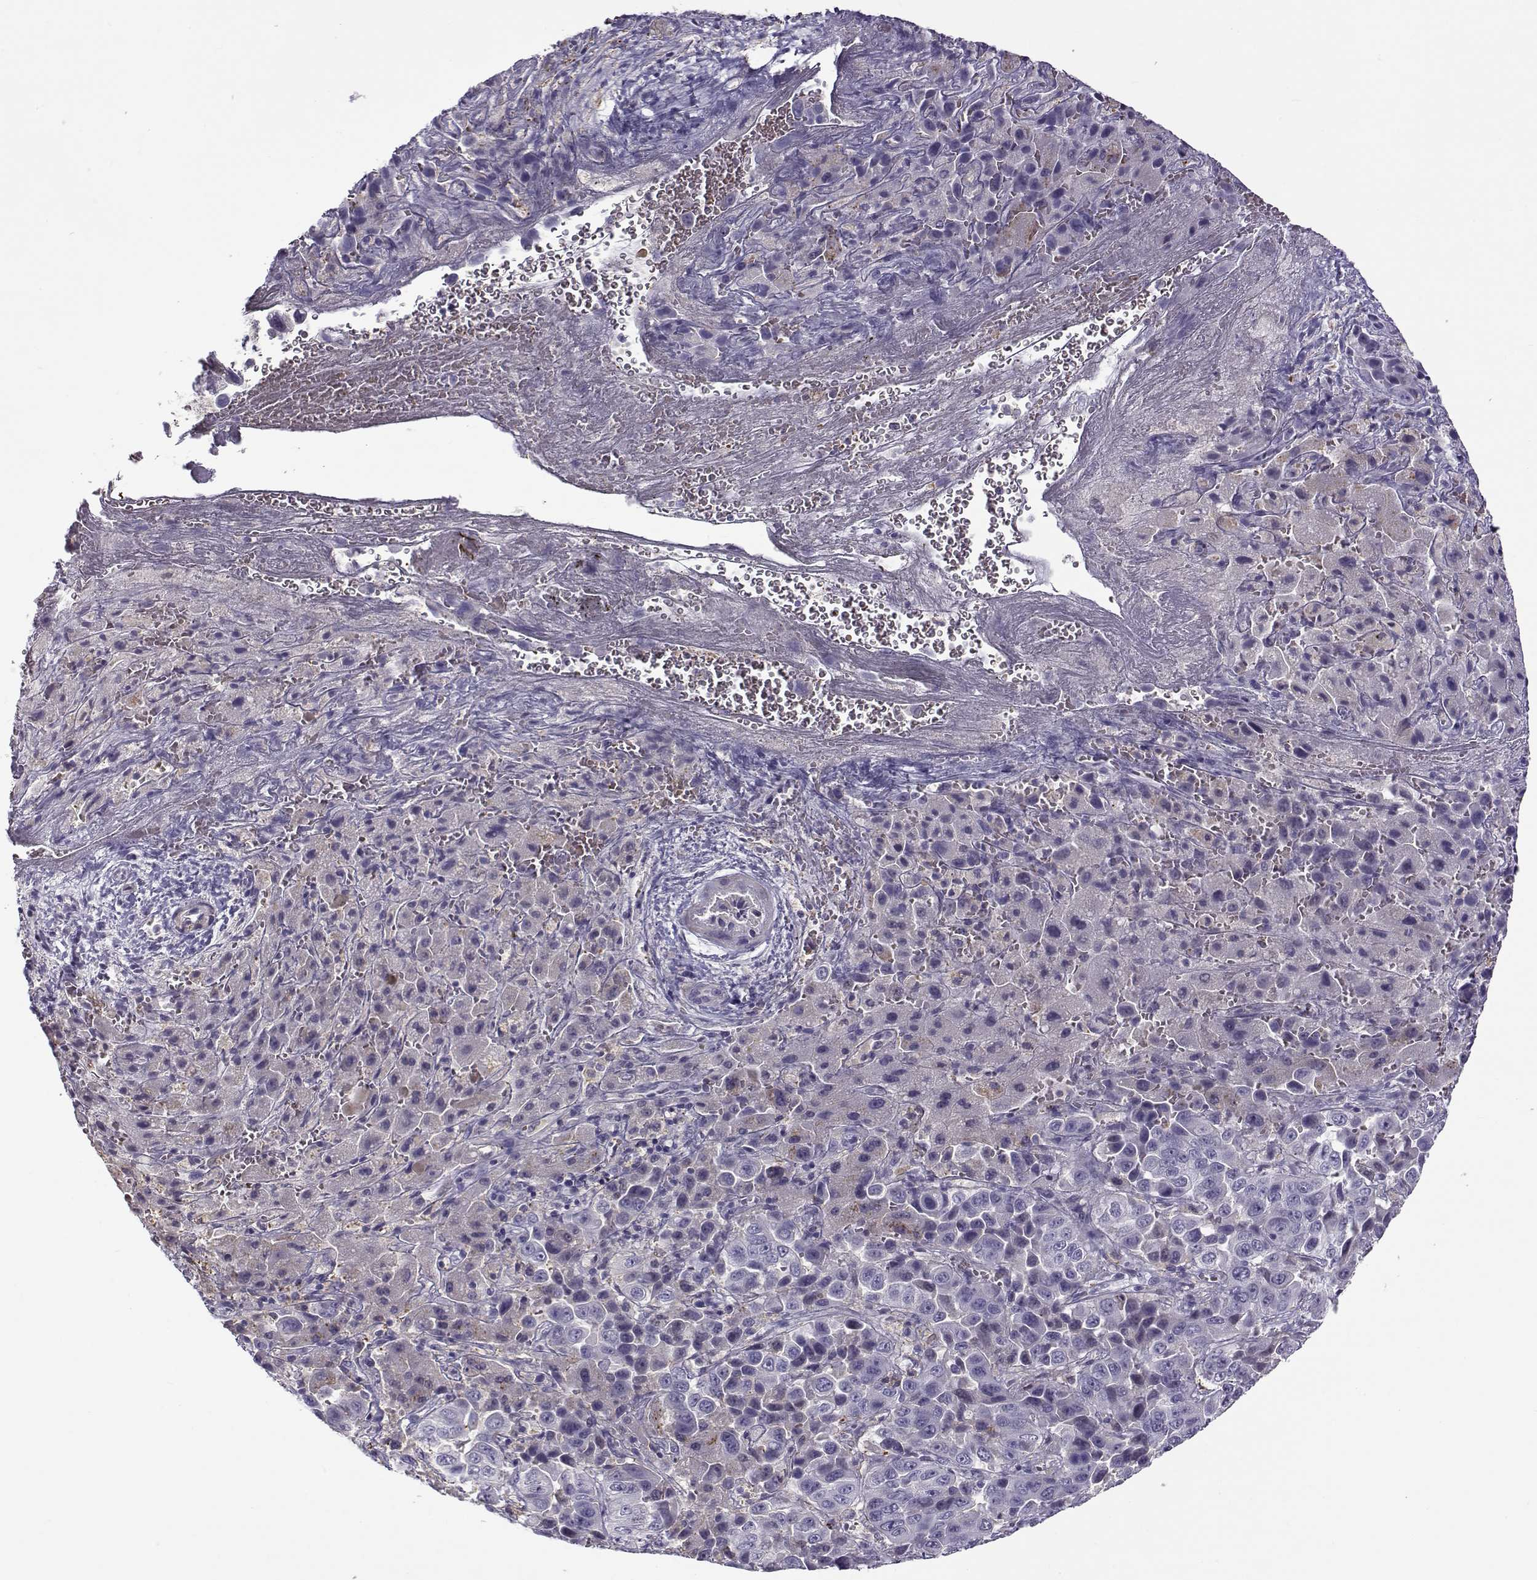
{"staining": {"intensity": "negative", "quantity": "none", "location": "none"}, "tissue": "liver cancer", "cell_type": "Tumor cells", "image_type": "cancer", "snomed": [{"axis": "morphology", "description": "Cholangiocarcinoma"}, {"axis": "topography", "description": "Liver"}], "caption": "Immunohistochemistry (IHC) histopathology image of human liver cholangiocarcinoma stained for a protein (brown), which exhibits no staining in tumor cells.", "gene": "UCP3", "patient": {"sex": "female", "age": 52}}